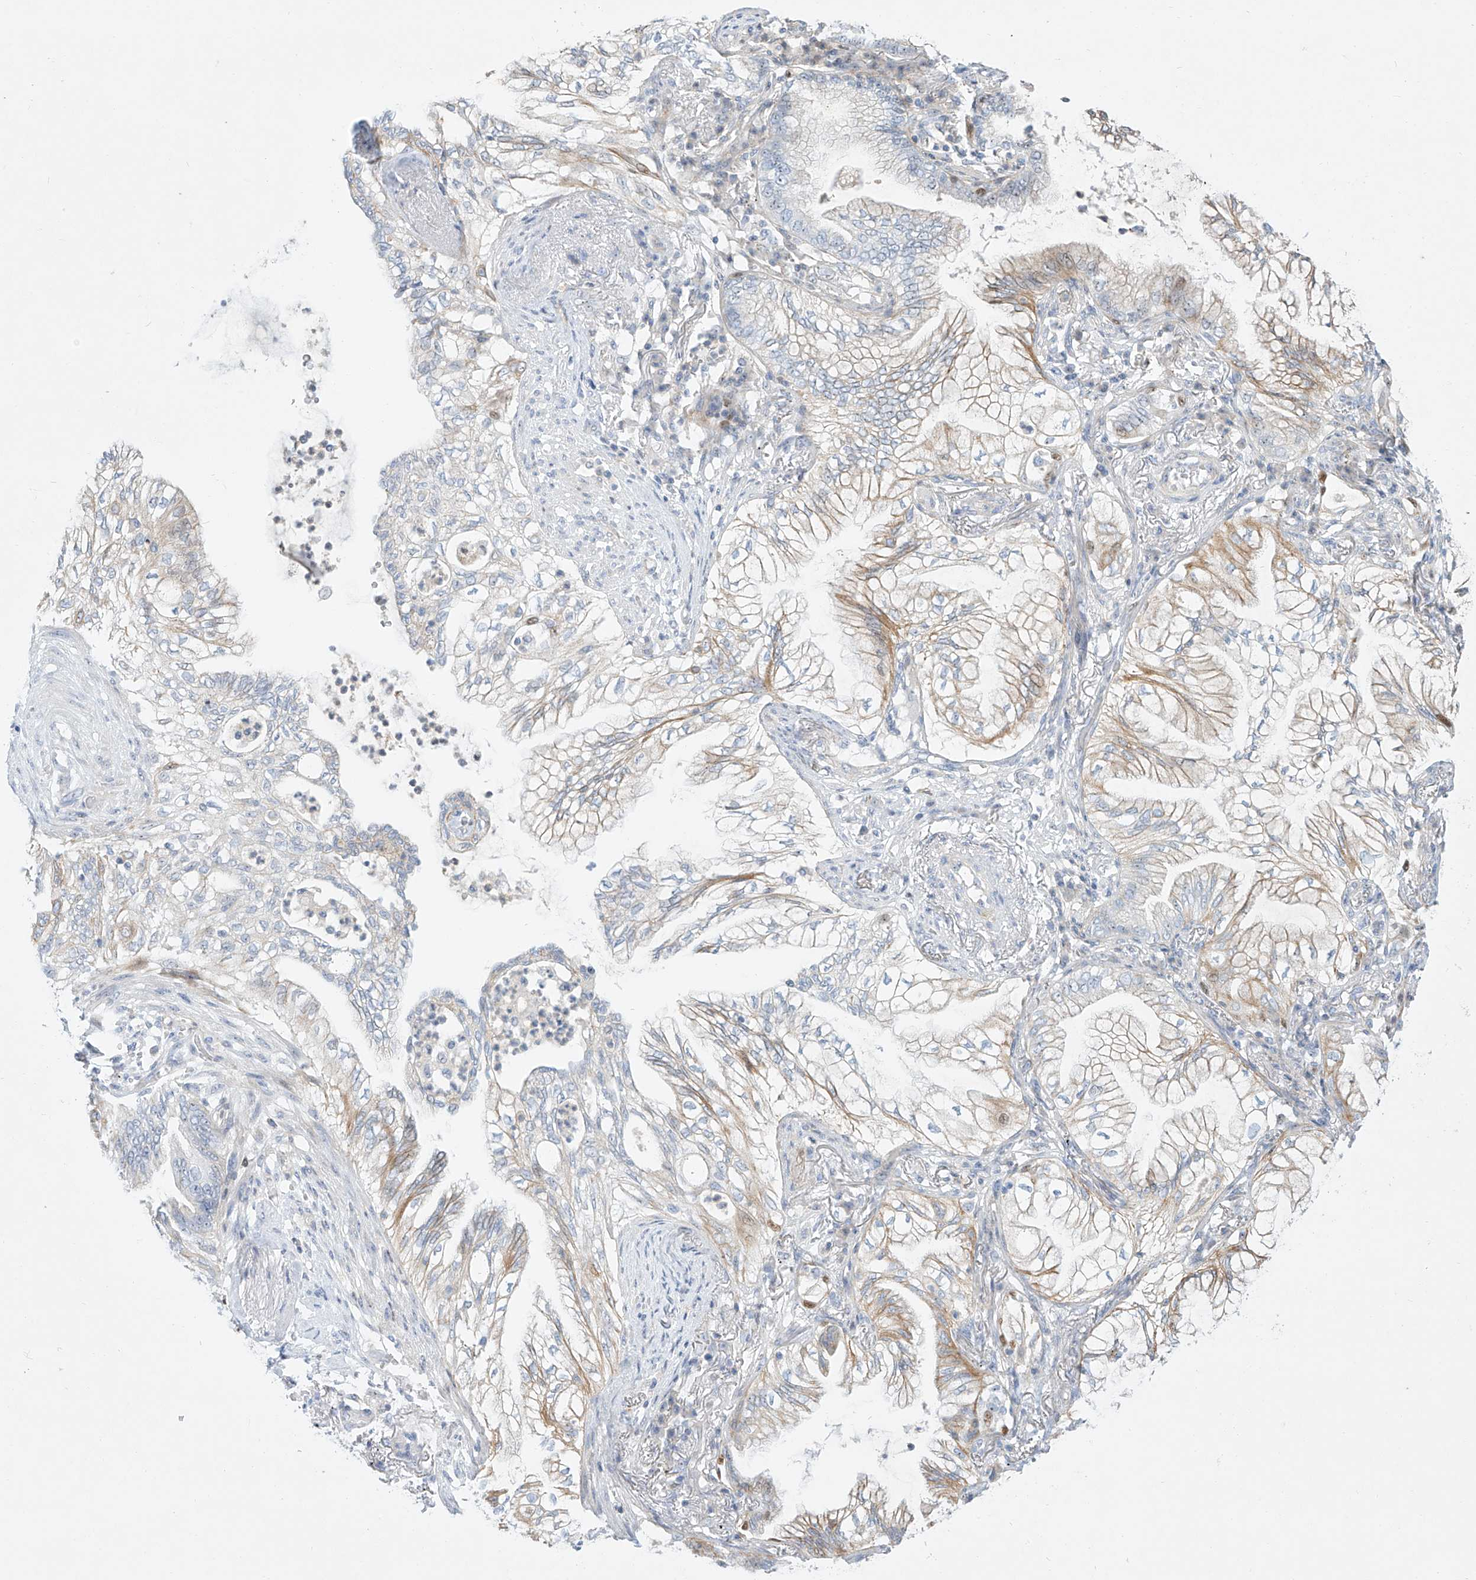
{"staining": {"intensity": "weak", "quantity": "25%-75%", "location": "cytoplasmic/membranous"}, "tissue": "lung cancer", "cell_type": "Tumor cells", "image_type": "cancer", "snomed": [{"axis": "morphology", "description": "Adenocarcinoma, NOS"}, {"axis": "topography", "description": "Lung"}], "caption": "The image shows a brown stain indicating the presence of a protein in the cytoplasmic/membranous of tumor cells in lung cancer (adenocarcinoma). (Brightfield microscopy of DAB IHC at high magnification).", "gene": "SNU13", "patient": {"sex": "female", "age": 70}}